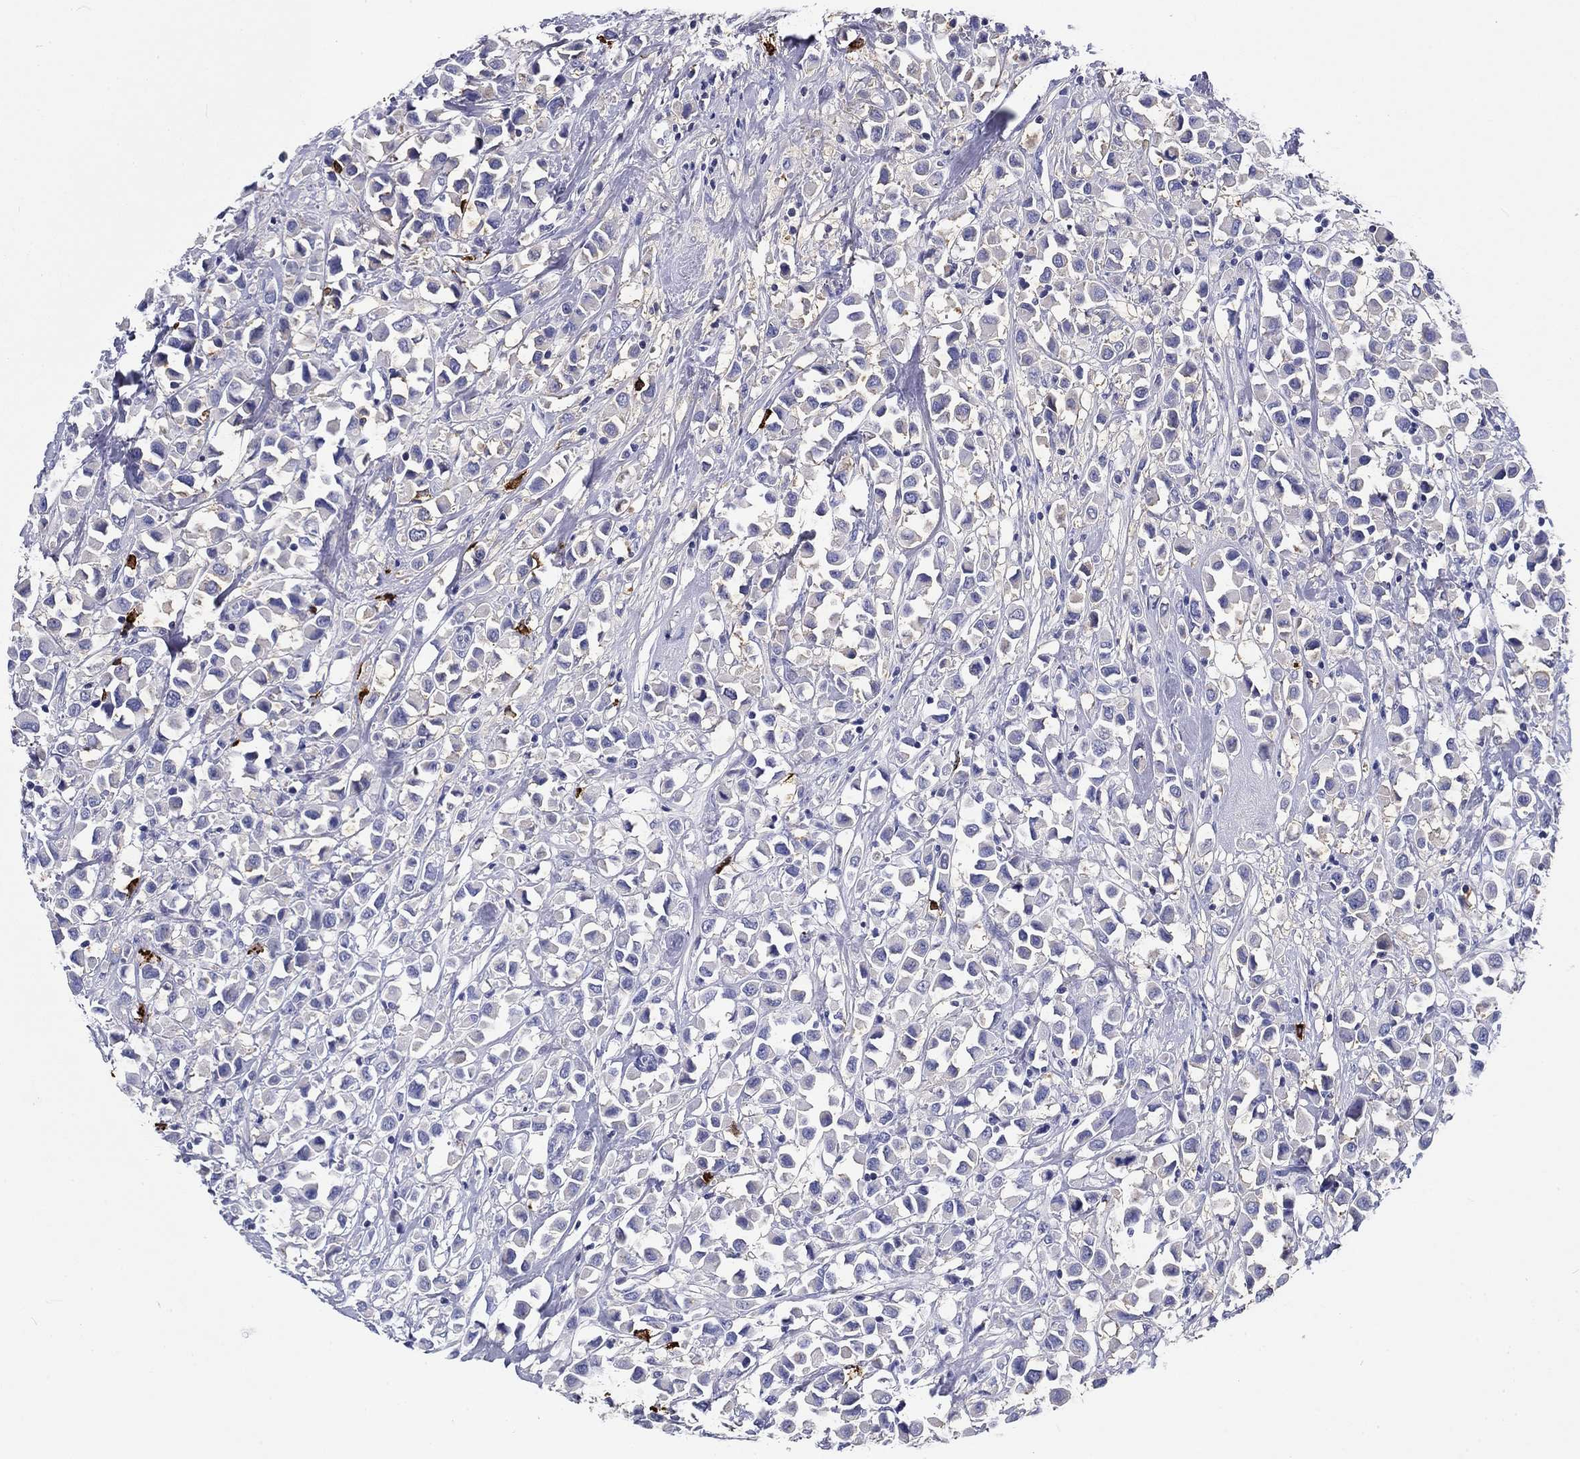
{"staining": {"intensity": "negative", "quantity": "none", "location": "none"}, "tissue": "breast cancer", "cell_type": "Tumor cells", "image_type": "cancer", "snomed": [{"axis": "morphology", "description": "Duct carcinoma"}, {"axis": "topography", "description": "Breast"}], "caption": "The immunohistochemistry image has no significant expression in tumor cells of breast cancer tissue. (DAB (3,3'-diaminobenzidine) immunohistochemistry (IHC), high magnification).", "gene": "CD40LG", "patient": {"sex": "female", "age": 61}}